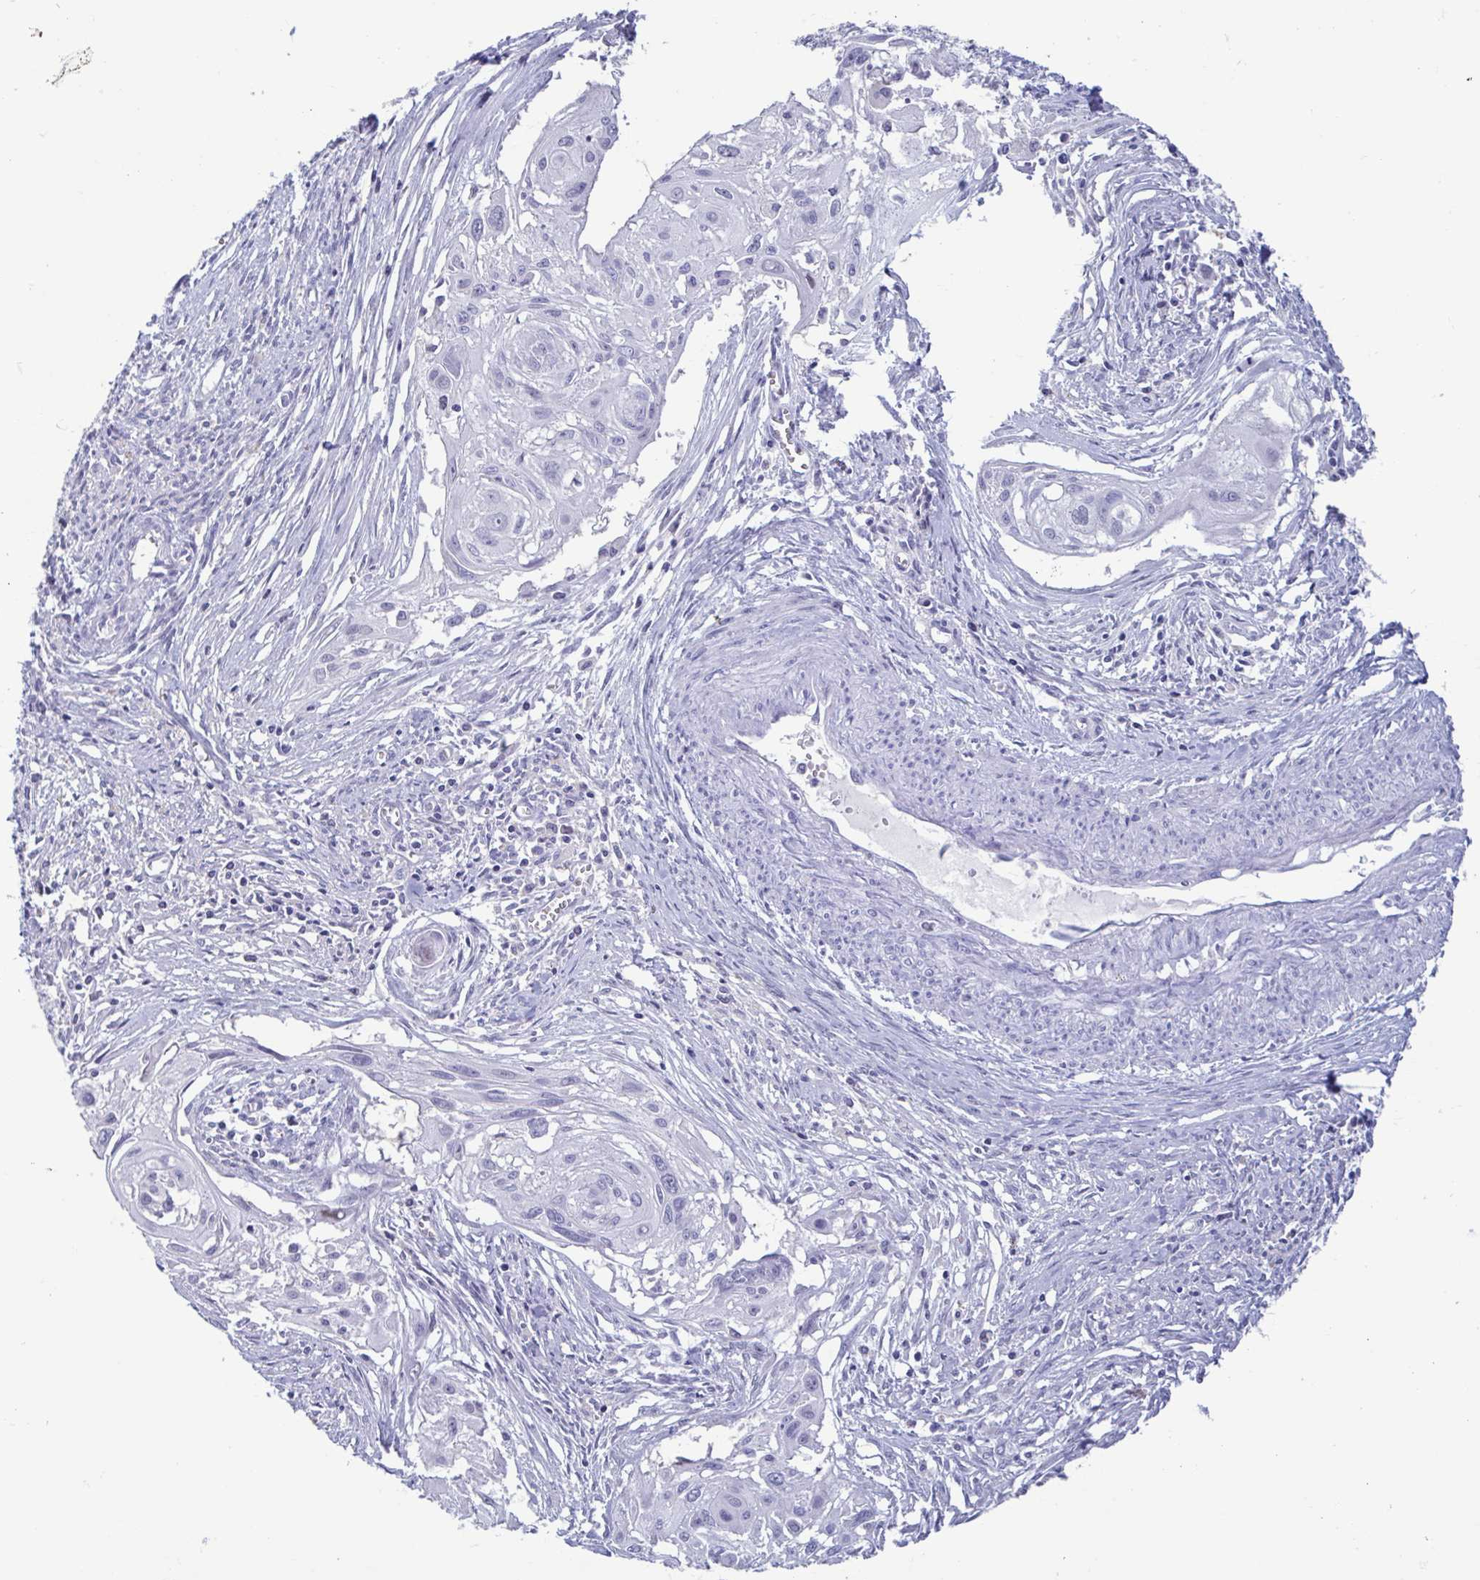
{"staining": {"intensity": "negative", "quantity": "none", "location": "none"}, "tissue": "cervical cancer", "cell_type": "Tumor cells", "image_type": "cancer", "snomed": [{"axis": "morphology", "description": "Squamous cell carcinoma, NOS"}, {"axis": "topography", "description": "Cervix"}], "caption": "Immunohistochemistry photomicrograph of neoplastic tissue: human cervical cancer stained with DAB shows no significant protein expression in tumor cells. The staining is performed using DAB brown chromogen with nuclei counter-stained in using hematoxylin.", "gene": "PERM1", "patient": {"sex": "female", "age": 49}}